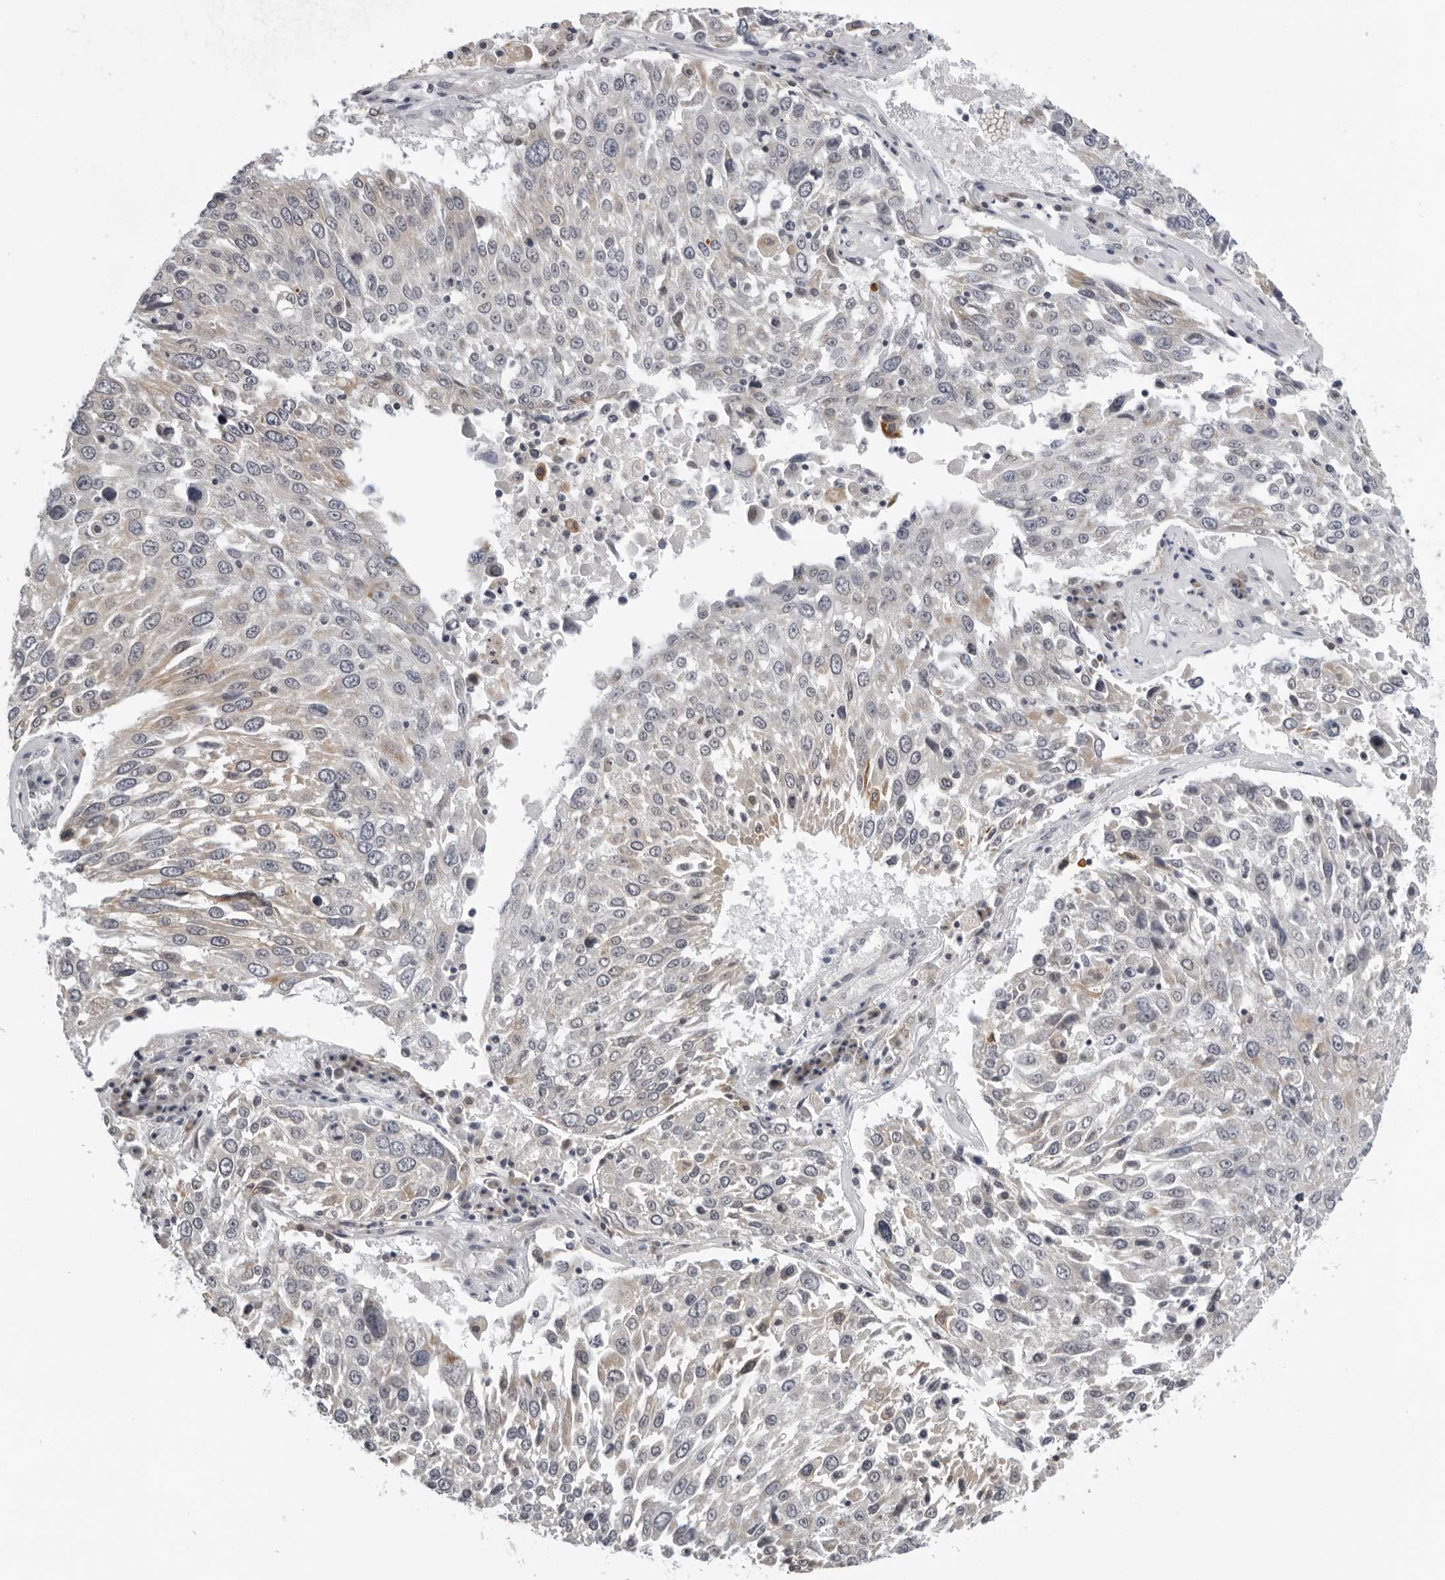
{"staining": {"intensity": "negative", "quantity": "none", "location": "none"}, "tissue": "lung cancer", "cell_type": "Tumor cells", "image_type": "cancer", "snomed": [{"axis": "morphology", "description": "Squamous cell carcinoma, NOS"}, {"axis": "topography", "description": "Lung"}], "caption": "Immunohistochemistry (IHC) of human lung squamous cell carcinoma displays no staining in tumor cells. The staining is performed using DAB brown chromogen with nuclei counter-stained in using hematoxylin.", "gene": "CPT2", "patient": {"sex": "male", "age": 65}}